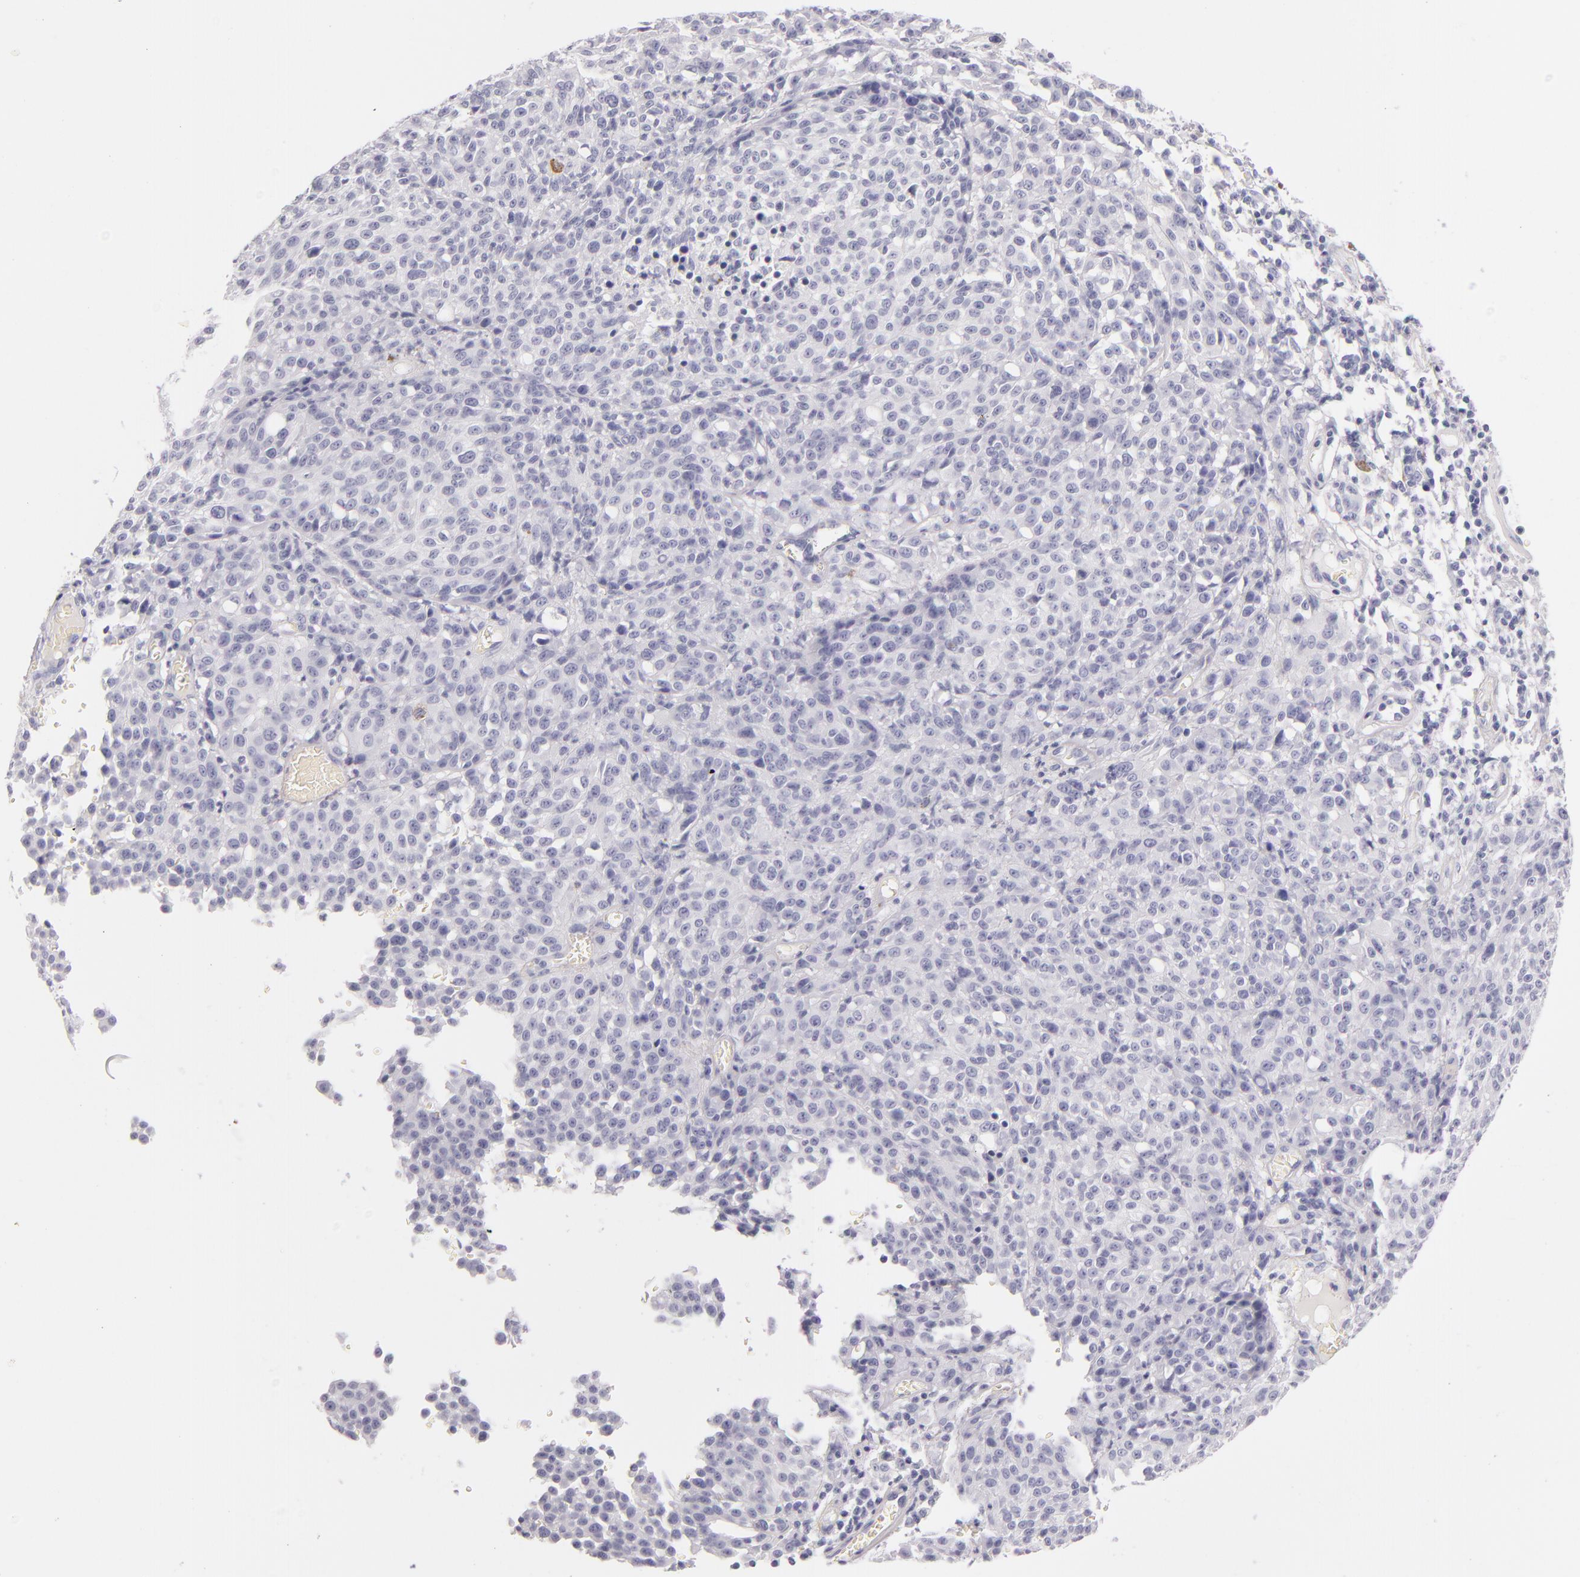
{"staining": {"intensity": "negative", "quantity": "none", "location": "none"}, "tissue": "melanoma", "cell_type": "Tumor cells", "image_type": "cancer", "snomed": [{"axis": "morphology", "description": "Malignant melanoma, NOS"}, {"axis": "topography", "description": "Skin"}], "caption": "Tumor cells show no significant protein expression in malignant melanoma.", "gene": "FABP1", "patient": {"sex": "female", "age": 49}}